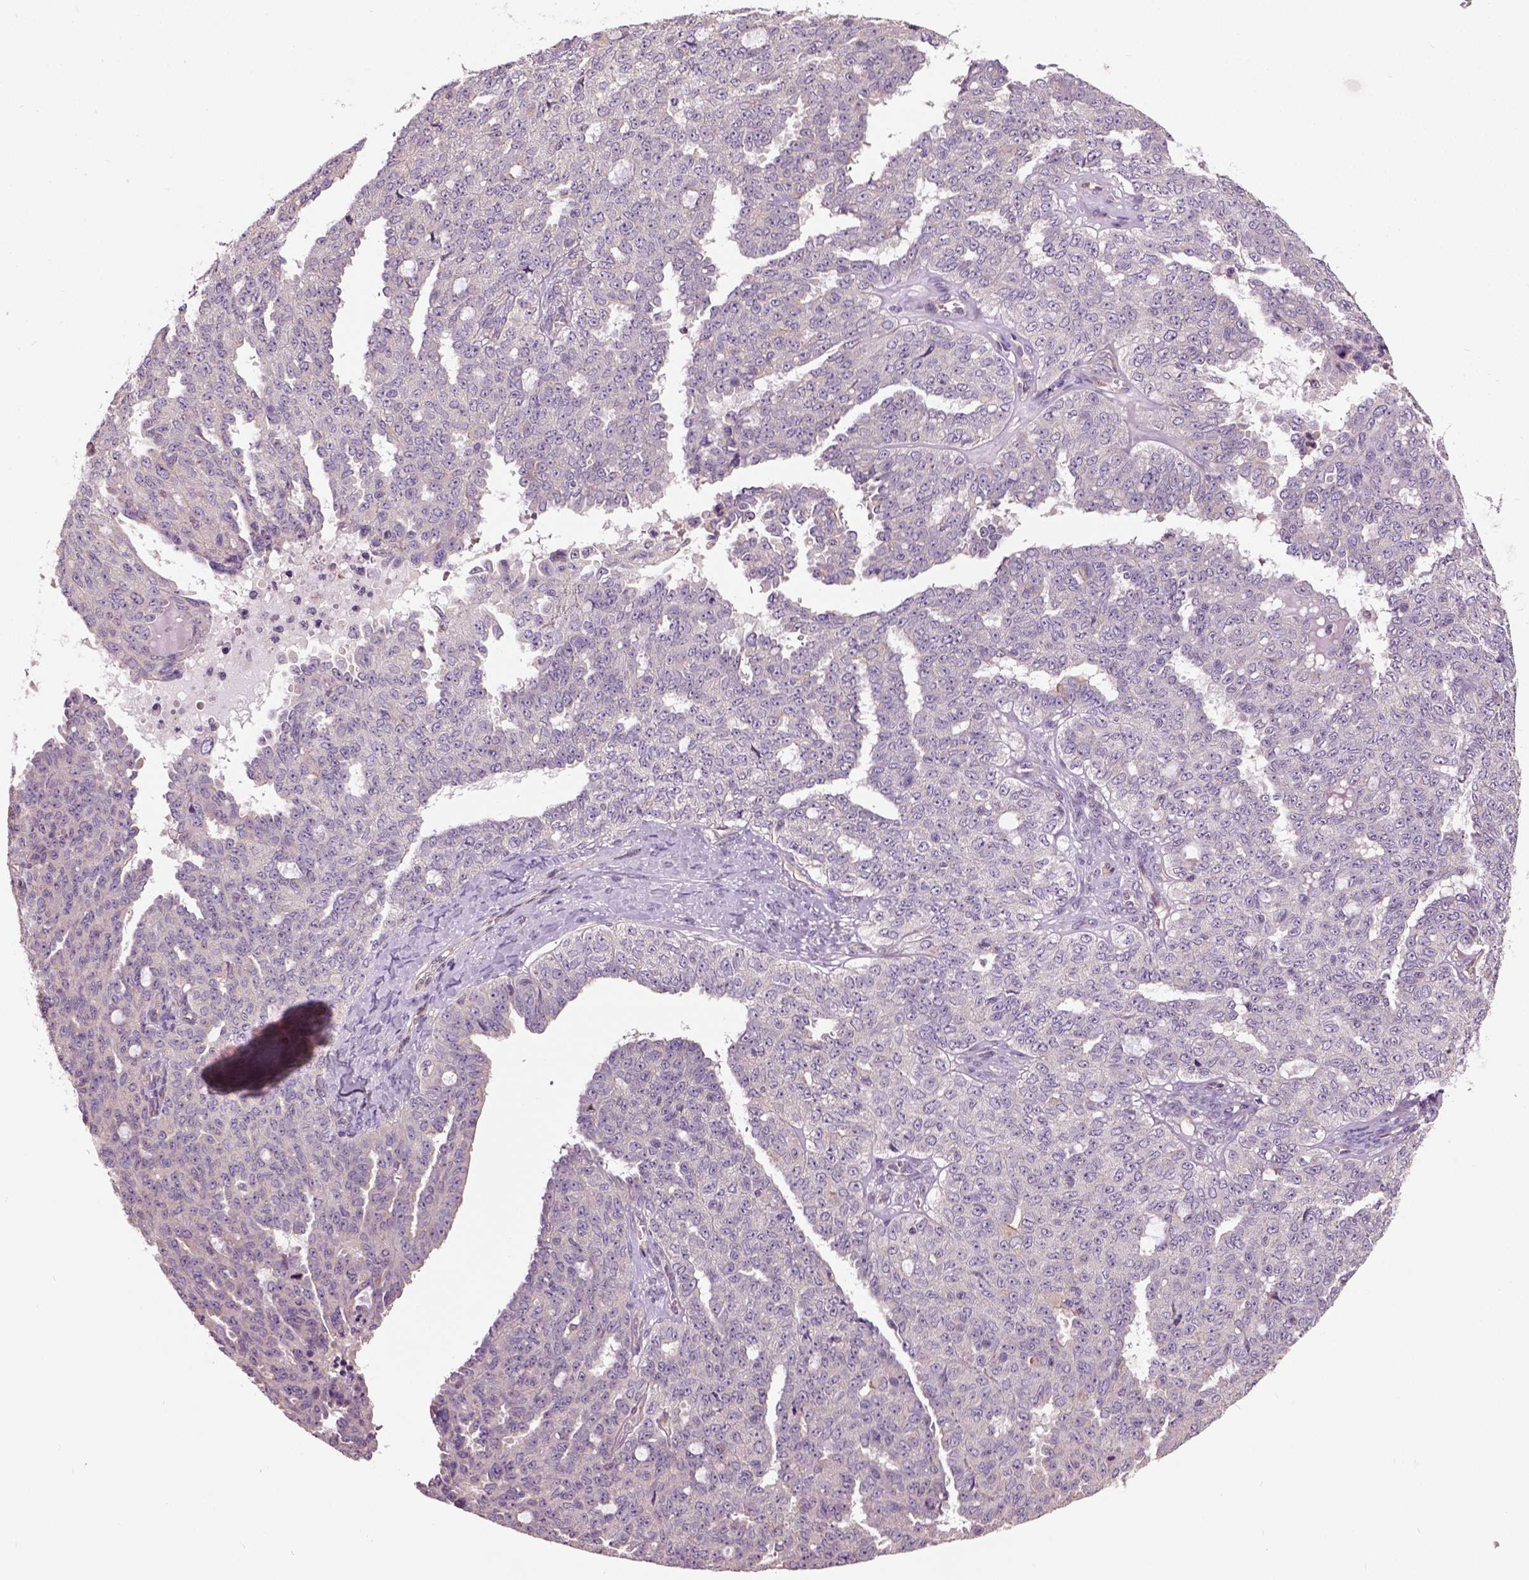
{"staining": {"intensity": "weak", "quantity": "25%-75%", "location": "cytoplasmic/membranous"}, "tissue": "ovarian cancer", "cell_type": "Tumor cells", "image_type": "cancer", "snomed": [{"axis": "morphology", "description": "Cystadenocarcinoma, serous, NOS"}, {"axis": "topography", "description": "Ovary"}], "caption": "IHC histopathology image of serous cystadenocarcinoma (ovarian) stained for a protein (brown), which exhibits low levels of weak cytoplasmic/membranous expression in about 25%-75% of tumor cells.", "gene": "CRACR2A", "patient": {"sex": "female", "age": 71}}